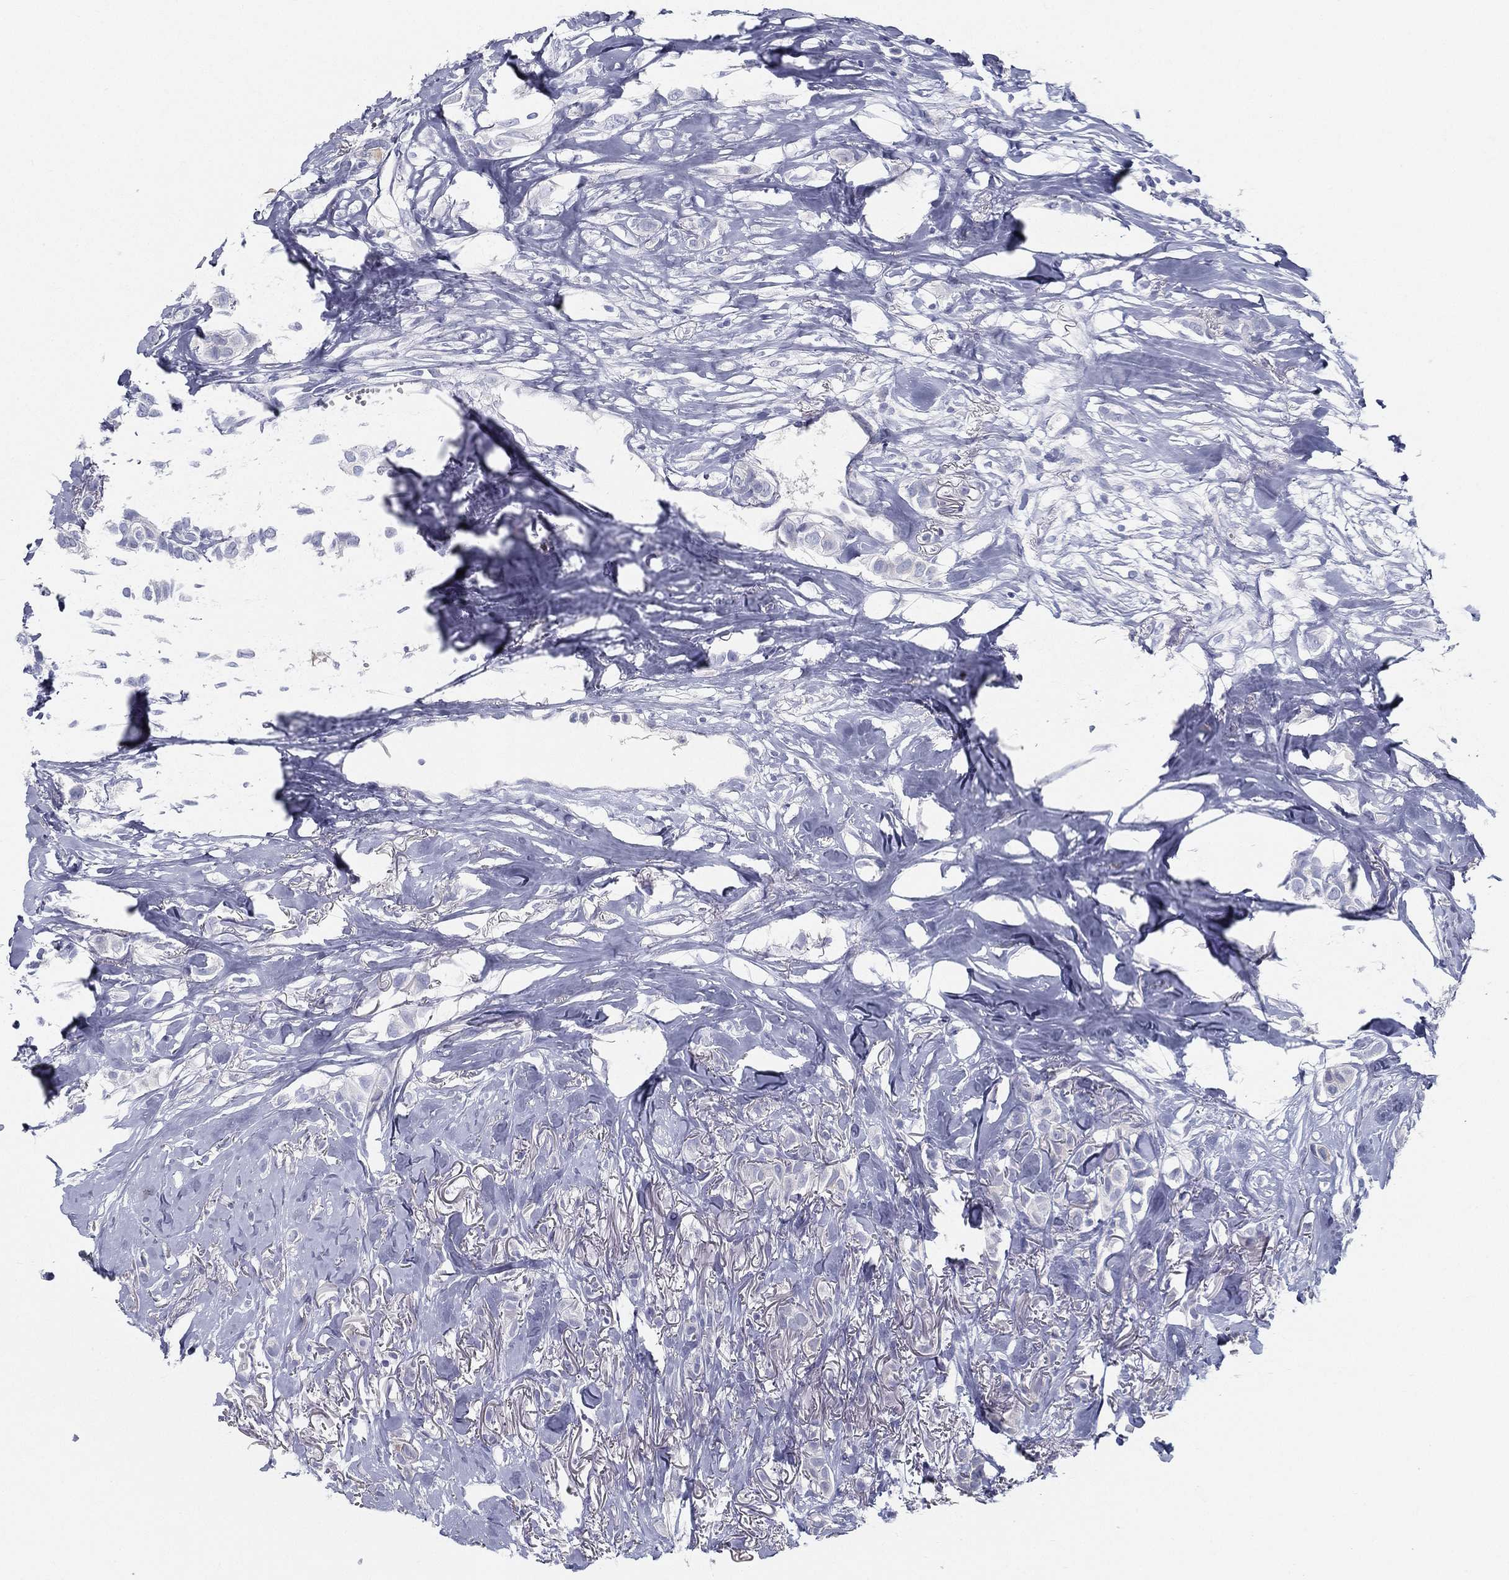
{"staining": {"intensity": "negative", "quantity": "none", "location": "none"}, "tissue": "breast cancer", "cell_type": "Tumor cells", "image_type": "cancer", "snomed": [{"axis": "morphology", "description": "Duct carcinoma"}, {"axis": "topography", "description": "Breast"}], "caption": "Immunohistochemistry (IHC) photomicrograph of neoplastic tissue: human breast cancer (invasive ductal carcinoma) stained with DAB (3,3'-diaminobenzidine) shows no significant protein positivity in tumor cells. (DAB IHC with hematoxylin counter stain).", "gene": "STS", "patient": {"sex": "female", "age": 85}}